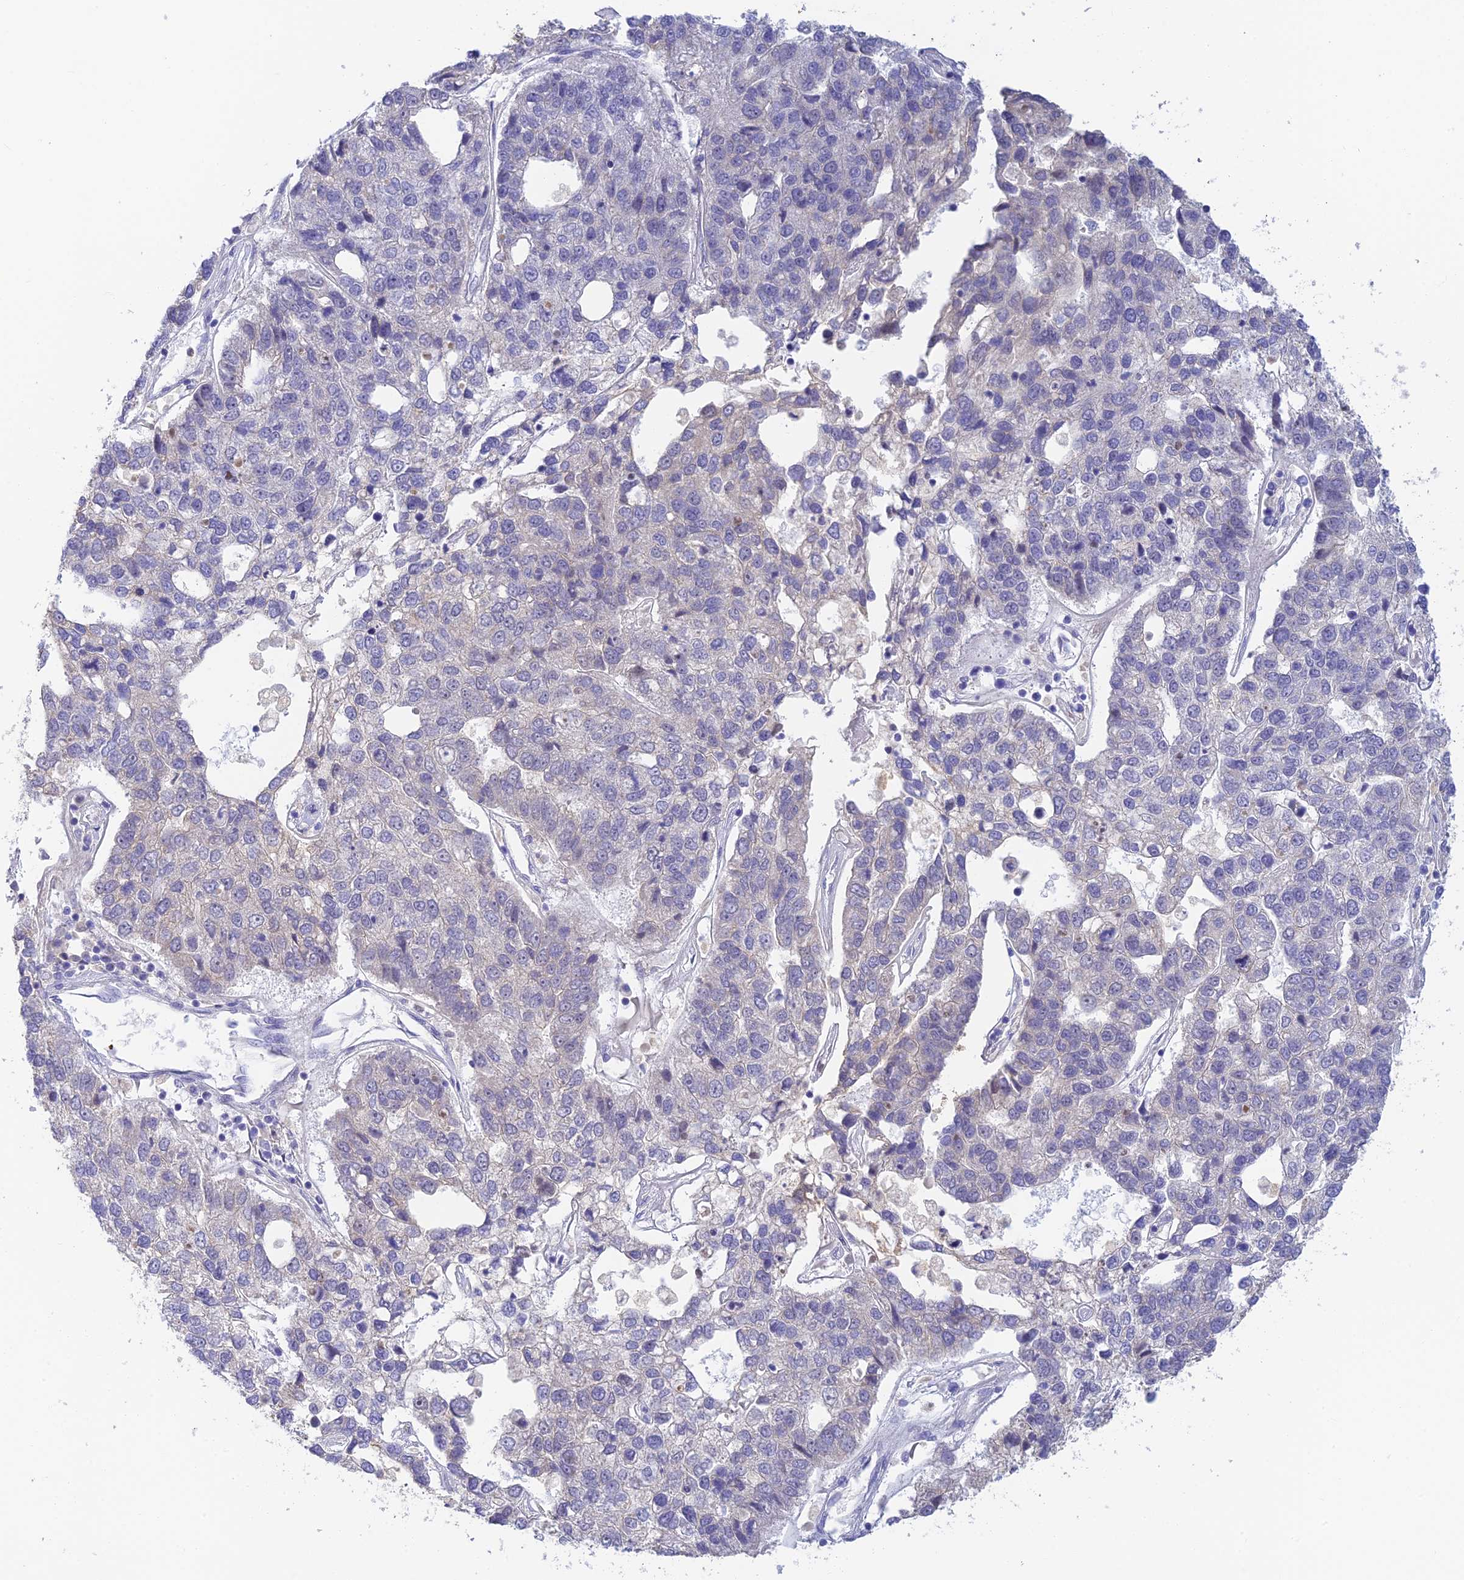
{"staining": {"intensity": "negative", "quantity": "none", "location": "none"}, "tissue": "pancreatic cancer", "cell_type": "Tumor cells", "image_type": "cancer", "snomed": [{"axis": "morphology", "description": "Adenocarcinoma, NOS"}, {"axis": "topography", "description": "Pancreas"}], "caption": "Immunohistochemistry image of pancreatic cancer stained for a protein (brown), which shows no expression in tumor cells.", "gene": "INTS13", "patient": {"sex": "female", "age": 61}}